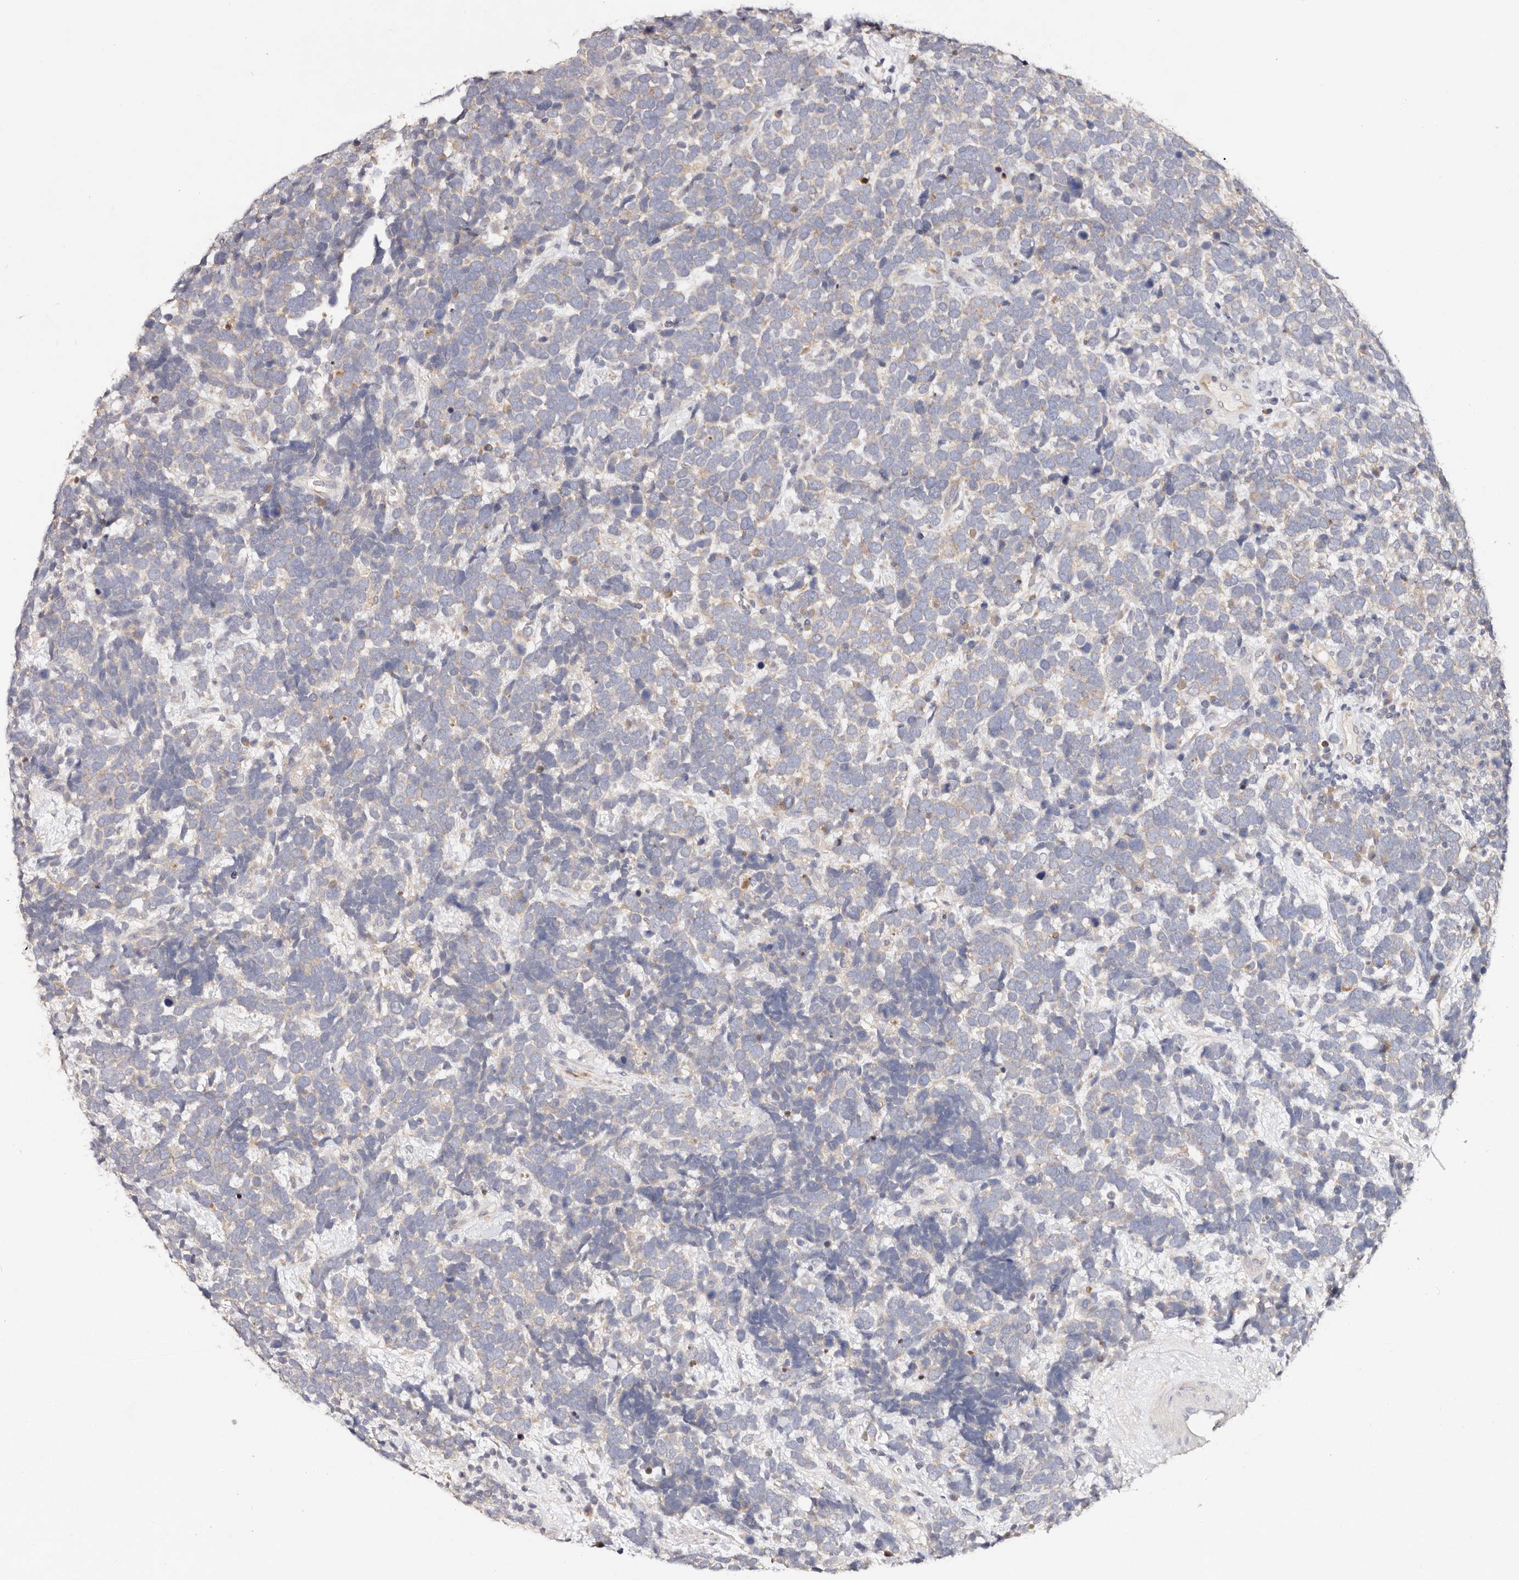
{"staining": {"intensity": "negative", "quantity": "none", "location": "none"}, "tissue": "urothelial cancer", "cell_type": "Tumor cells", "image_type": "cancer", "snomed": [{"axis": "morphology", "description": "Urothelial carcinoma, High grade"}, {"axis": "topography", "description": "Urinary bladder"}], "caption": "Urothelial cancer stained for a protein using IHC reveals no expression tumor cells.", "gene": "VIPAS39", "patient": {"sex": "female", "age": 82}}